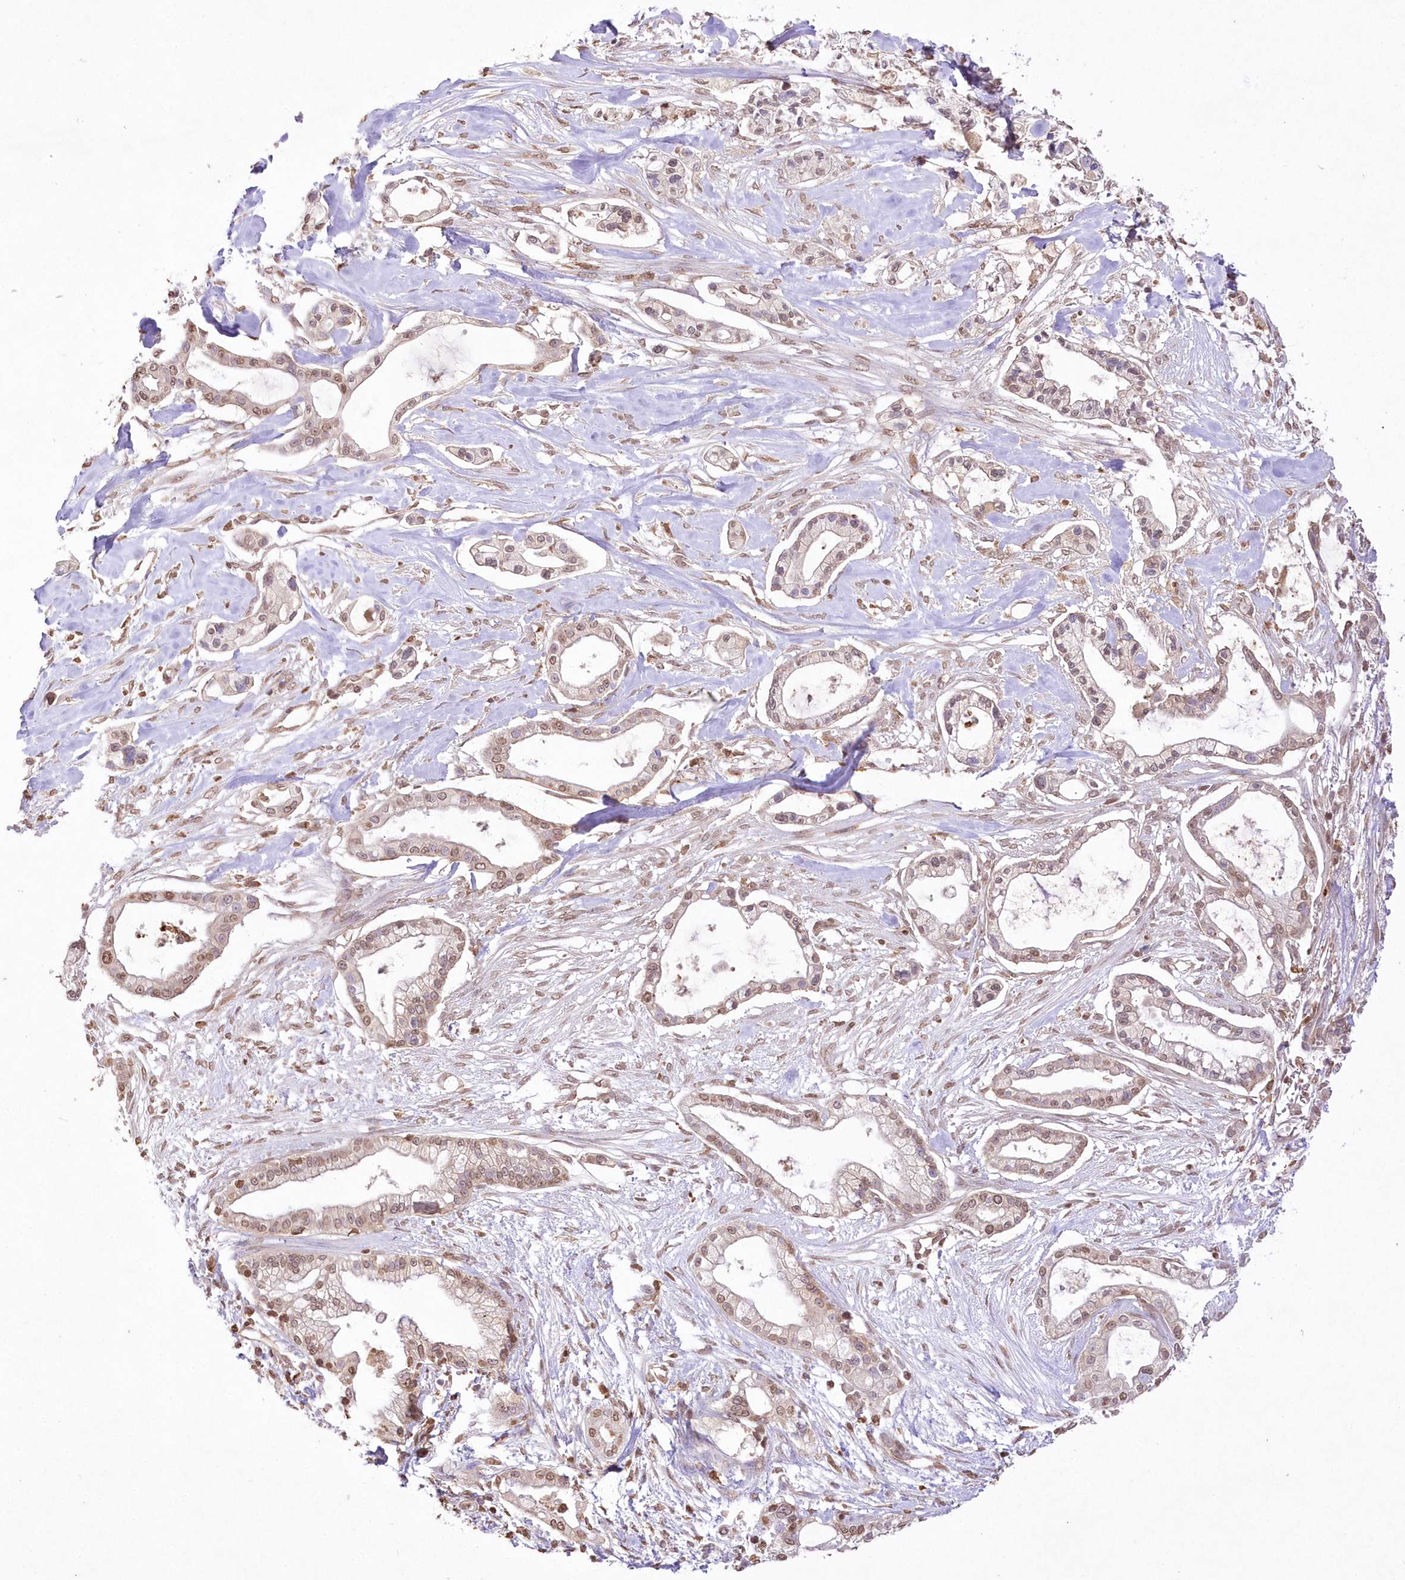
{"staining": {"intensity": "weak", "quantity": ">75%", "location": "nuclear"}, "tissue": "pancreatic cancer", "cell_type": "Tumor cells", "image_type": "cancer", "snomed": [{"axis": "morphology", "description": "Adenocarcinoma, NOS"}, {"axis": "topography", "description": "Pancreas"}], "caption": "The immunohistochemical stain shows weak nuclear expression in tumor cells of pancreatic cancer tissue. The staining was performed using DAB, with brown indicating positive protein expression. Nuclei are stained blue with hematoxylin.", "gene": "FCHO2", "patient": {"sex": "male", "age": 68}}